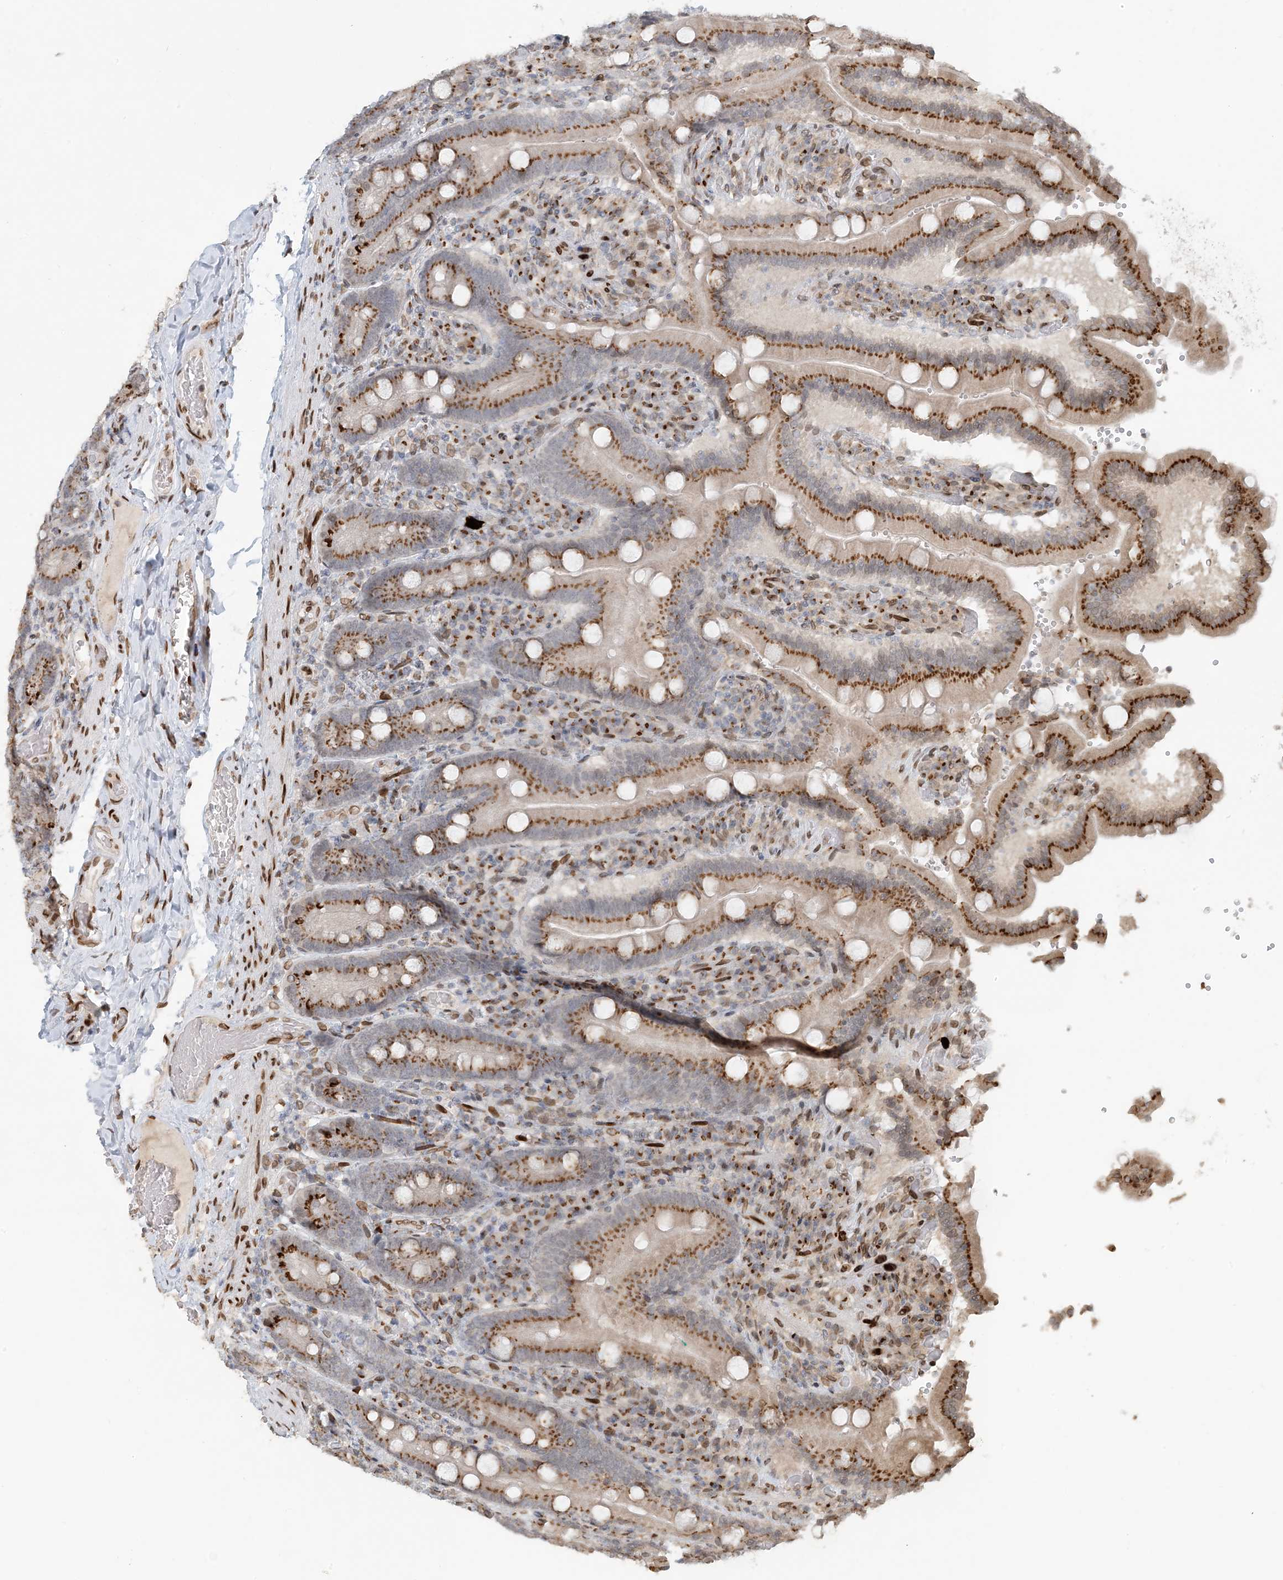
{"staining": {"intensity": "strong", "quantity": "25%-75%", "location": "cytoplasmic/membranous"}, "tissue": "duodenum", "cell_type": "Glandular cells", "image_type": "normal", "snomed": [{"axis": "morphology", "description": "Normal tissue, NOS"}, {"axis": "topography", "description": "Duodenum"}], "caption": "Duodenum stained for a protein shows strong cytoplasmic/membranous positivity in glandular cells. Ihc stains the protein of interest in brown and the nuclei are stained blue.", "gene": "SLC35A2", "patient": {"sex": "female", "age": 62}}